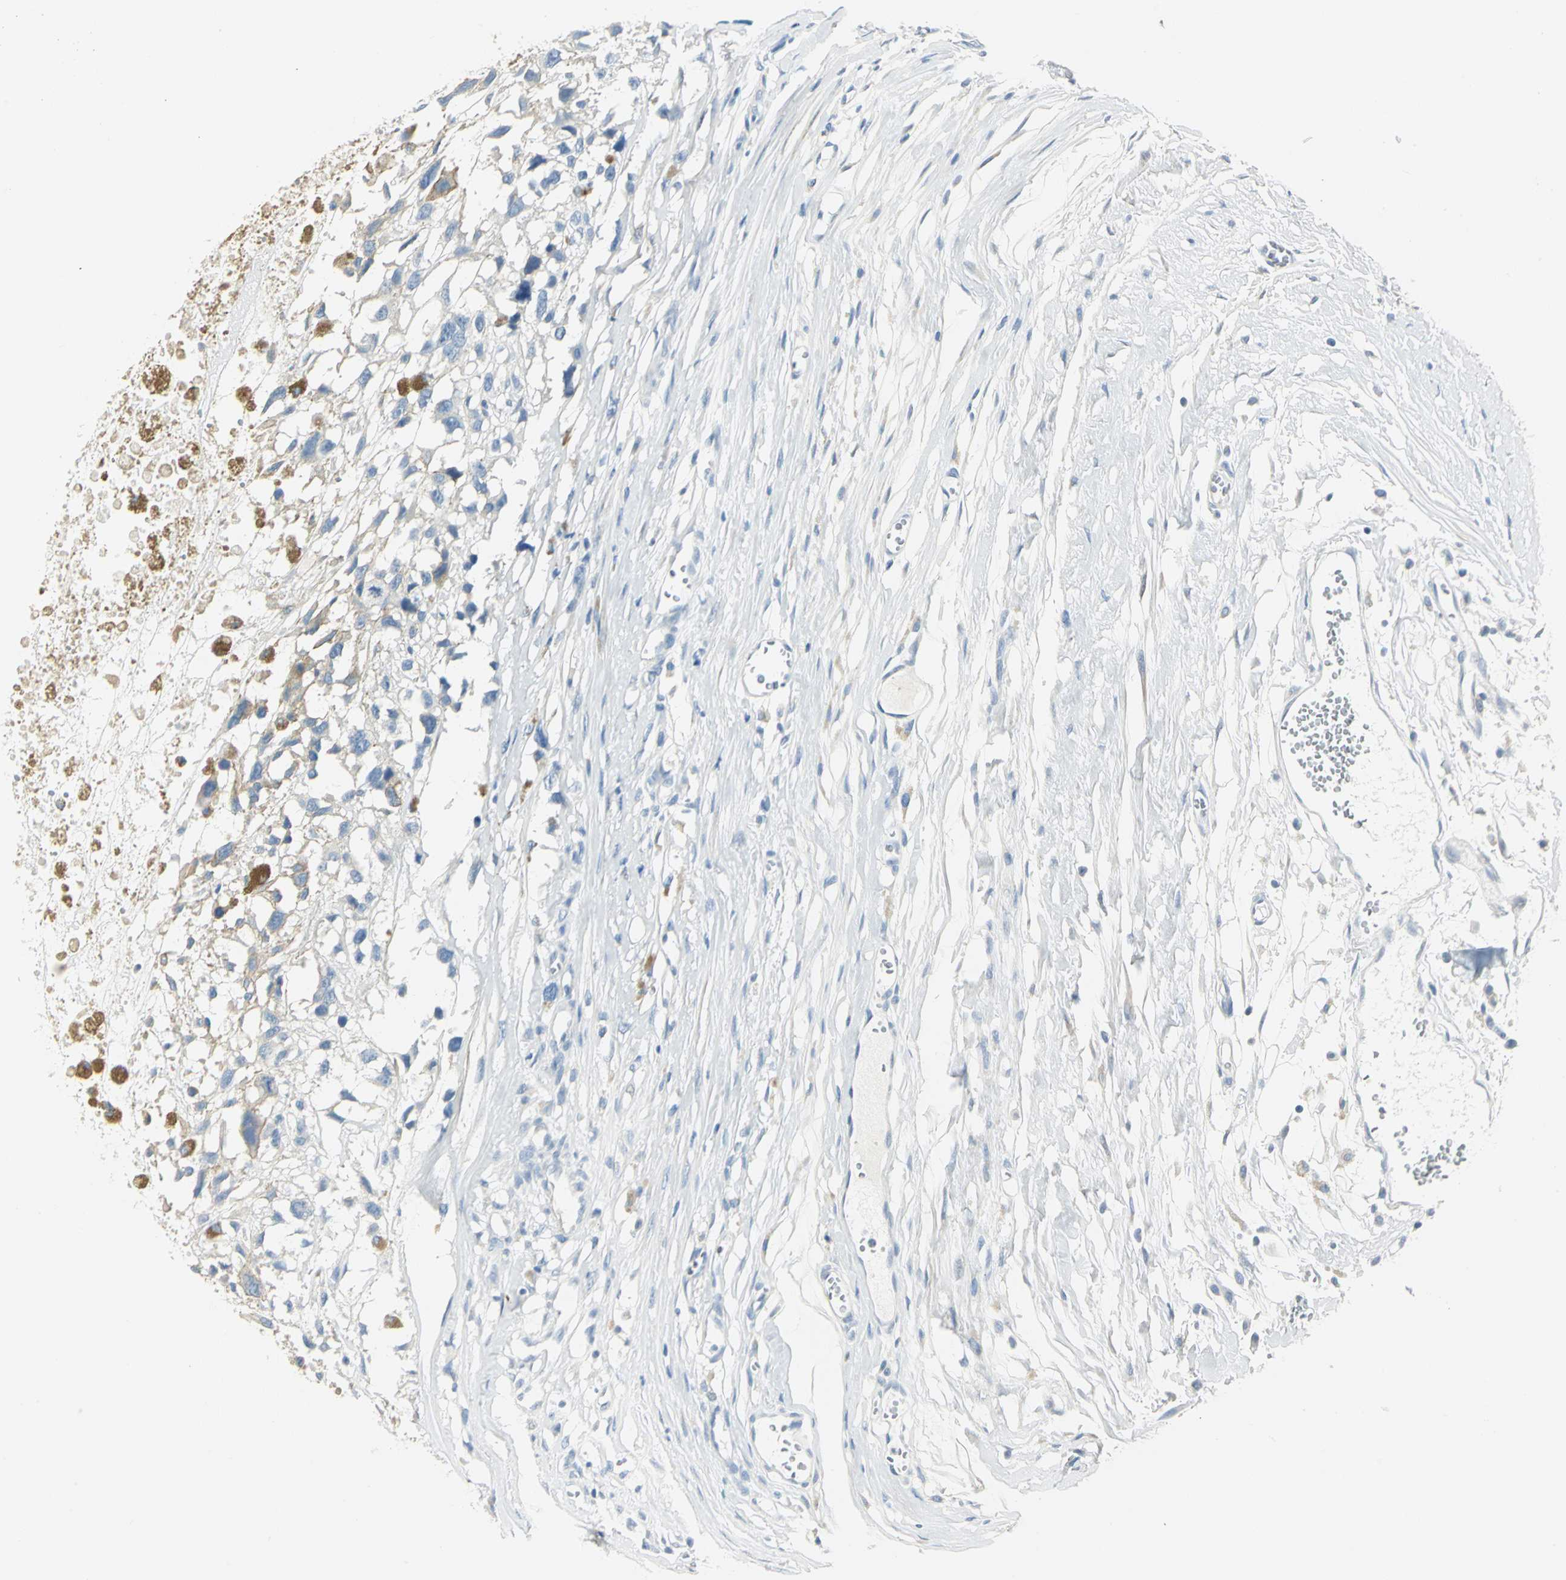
{"staining": {"intensity": "weak", "quantity": "<25%", "location": "cytoplasmic/membranous"}, "tissue": "melanoma", "cell_type": "Tumor cells", "image_type": "cancer", "snomed": [{"axis": "morphology", "description": "Malignant melanoma, Metastatic site"}, {"axis": "topography", "description": "Lymph node"}], "caption": "This image is of malignant melanoma (metastatic site) stained with immunohistochemistry to label a protein in brown with the nuclei are counter-stained blue. There is no positivity in tumor cells.", "gene": "UCHL1", "patient": {"sex": "male", "age": 59}}